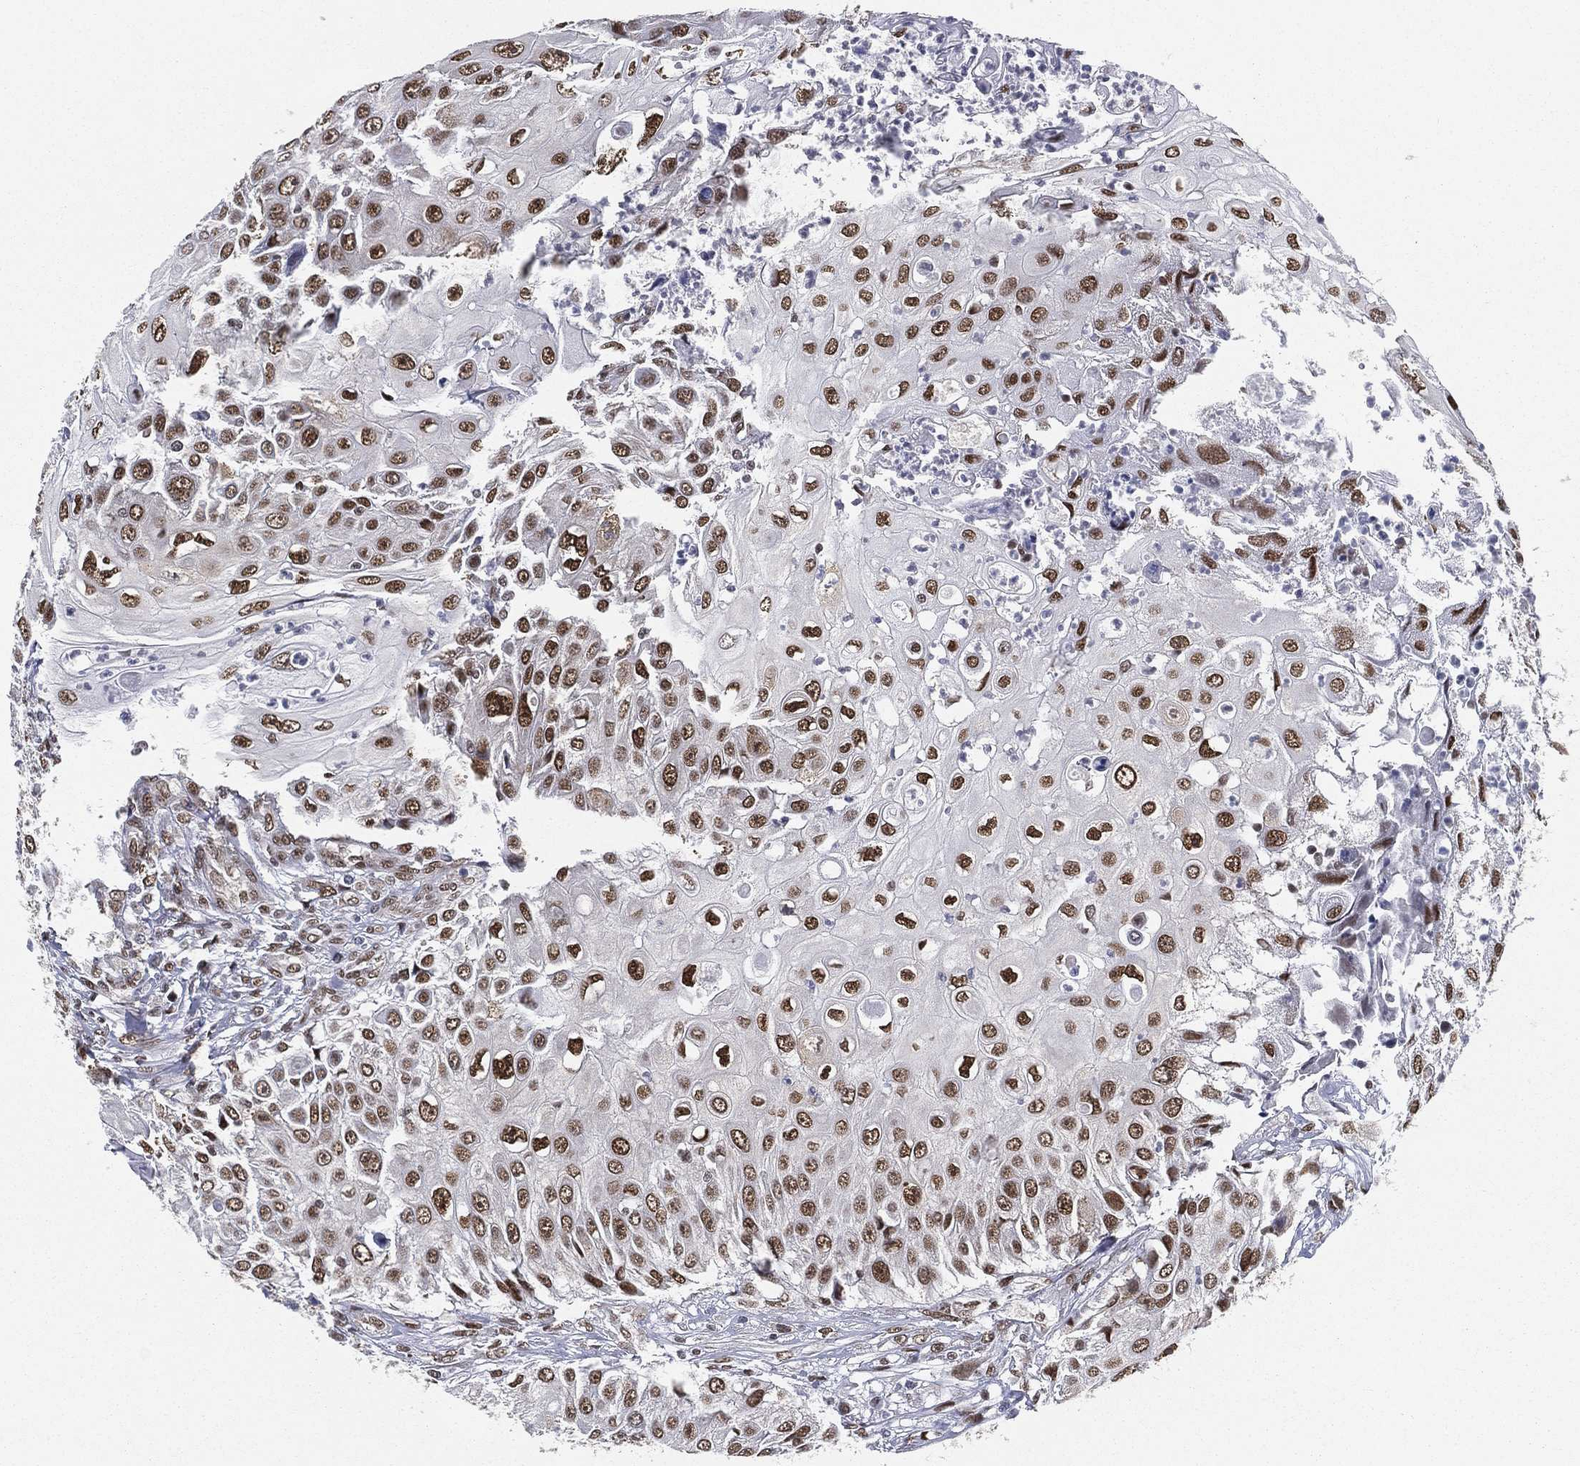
{"staining": {"intensity": "strong", "quantity": ">75%", "location": "nuclear"}, "tissue": "urothelial cancer", "cell_type": "Tumor cells", "image_type": "cancer", "snomed": [{"axis": "morphology", "description": "Urothelial carcinoma, High grade"}, {"axis": "topography", "description": "Urinary bladder"}], "caption": "Human urothelial cancer stained for a protein (brown) shows strong nuclear positive positivity in approximately >75% of tumor cells.", "gene": "FUBP3", "patient": {"sex": "female", "age": 79}}